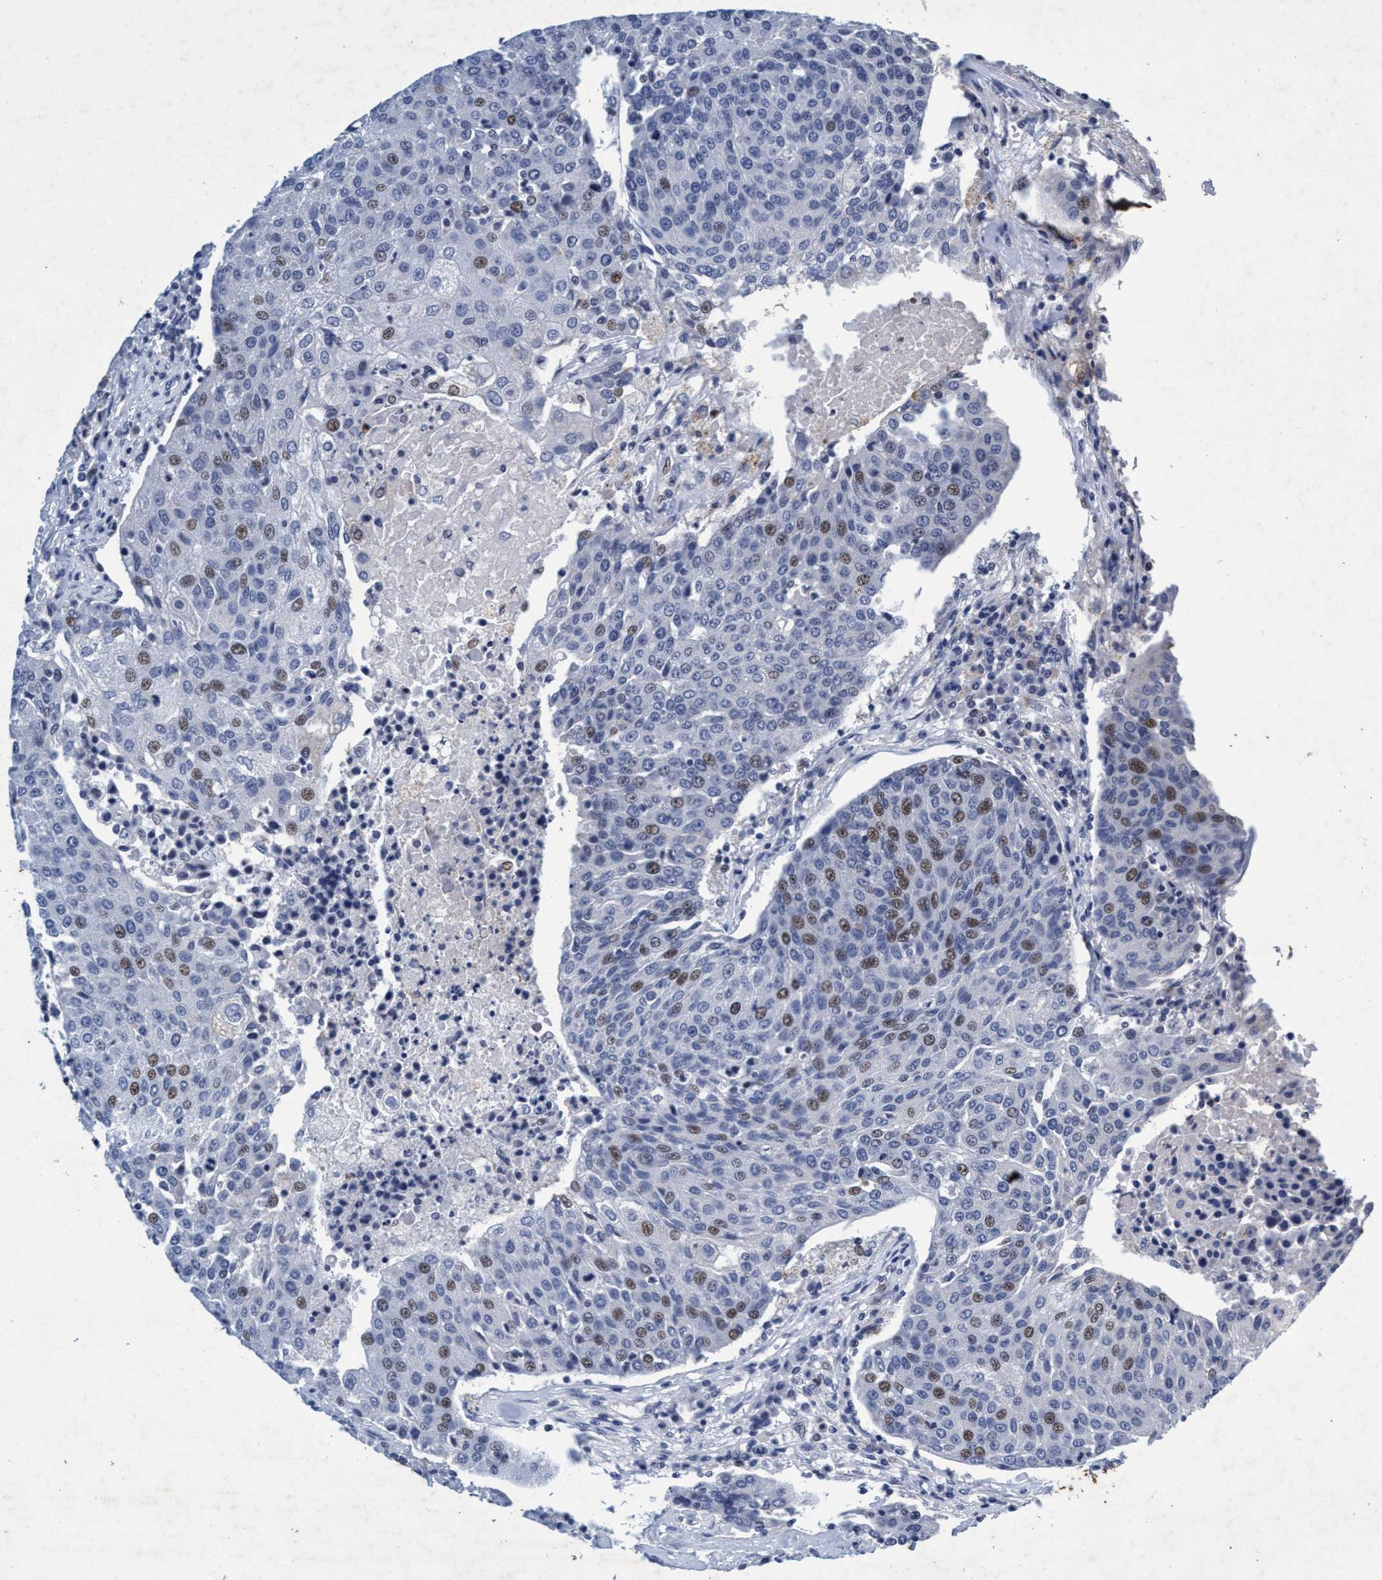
{"staining": {"intensity": "moderate", "quantity": "<25%", "location": "nuclear"}, "tissue": "urothelial cancer", "cell_type": "Tumor cells", "image_type": "cancer", "snomed": [{"axis": "morphology", "description": "Urothelial carcinoma, High grade"}, {"axis": "topography", "description": "Urinary bladder"}], "caption": "This photomicrograph exhibits urothelial carcinoma (high-grade) stained with IHC to label a protein in brown. The nuclear of tumor cells show moderate positivity for the protein. Nuclei are counter-stained blue.", "gene": "GRB14", "patient": {"sex": "female", "age": 85}}